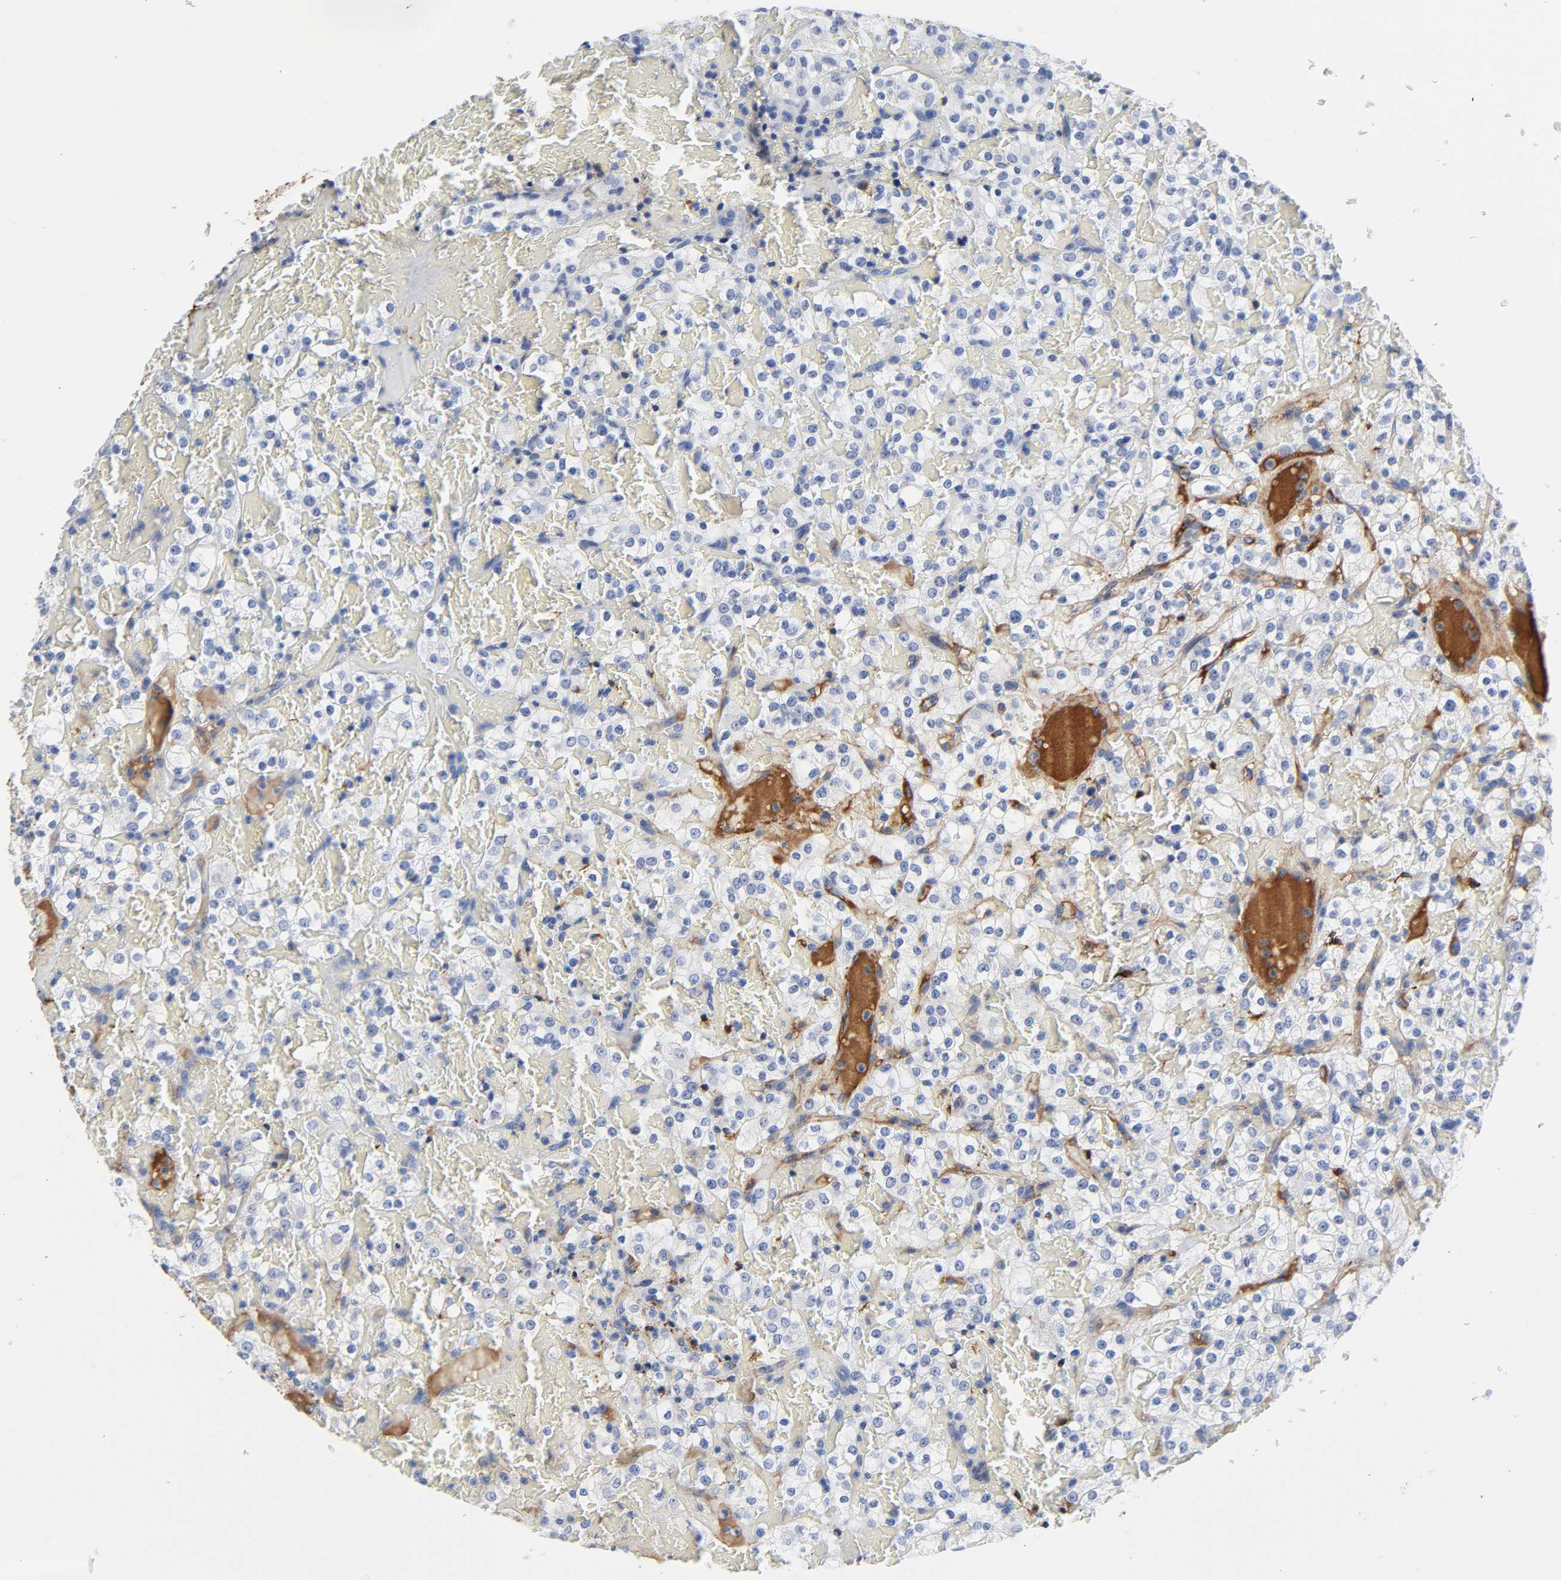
{"staining": {"intensity": "negative", "quantity": "none", "location": "none"}, "tissue": "renal cancer", "cell_type": "Tumor cells", "image_type": "cancer", "snomed": [{"axis": "morphology", "description": "Normal tissue, NOS"}, {"axis": "morphology", "description": "Adenocarcinoma, NOS"}, {"axis": "topography", "description": "Kidney"}], "caption": "IHC photomicrograph of adenocarcinoma (renal) stained for a protein (brown), which displays no positivity in tumor cells. (Brightfield microscopy of DAB (3,3'-diaminobenzidine) immunohistochemistry (IHC) at high magnification).", "gene": "FBLN1", "patient": {"sex": "female", "age": 72}}